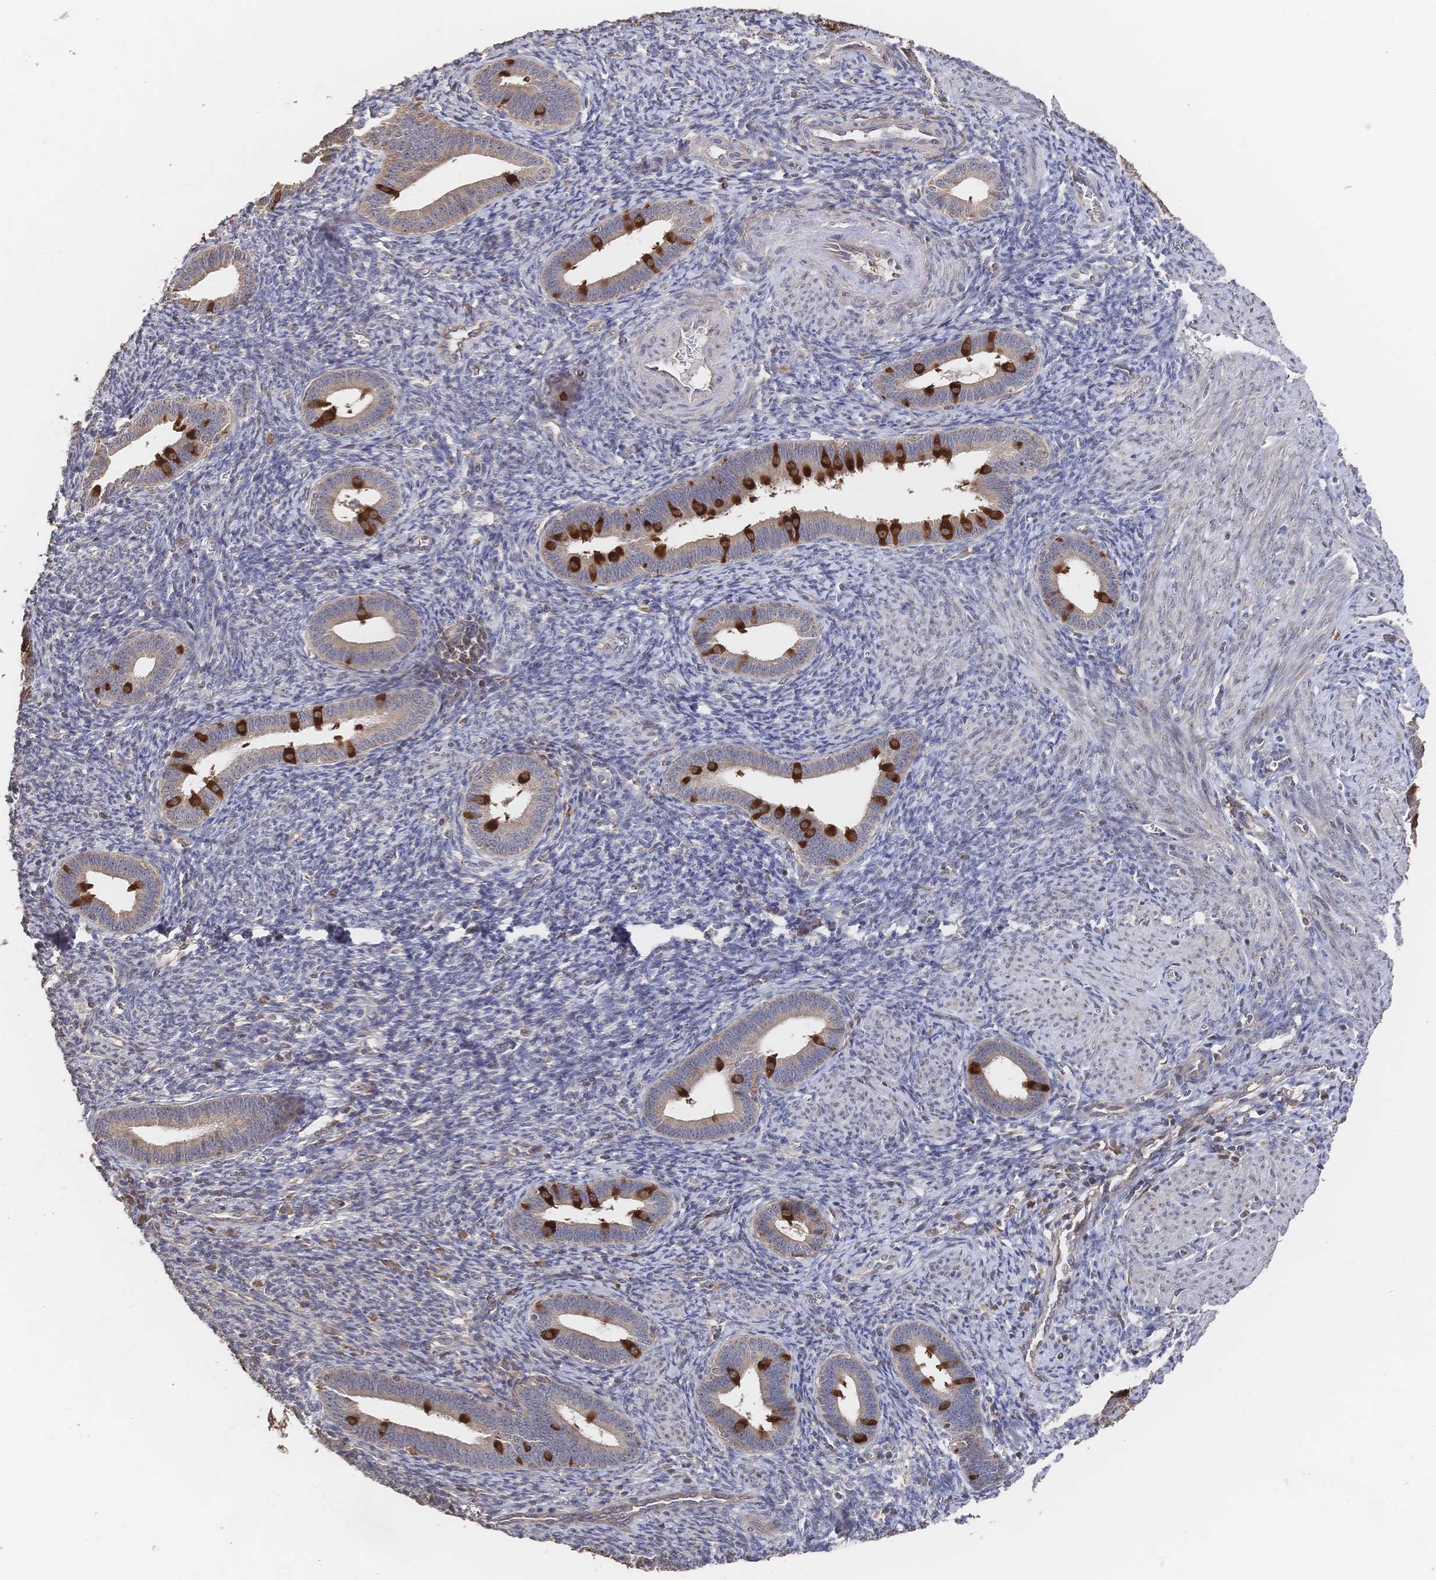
{"staining": {"intensity": "moderate", "quantity": "<25%", "location": "cytoplasmic/membranous"}, "tissue": "endometrium", "cell_type": "Cells in endometrial stroma", "image_type": "normal", "snomed": [{"axis": "morphology", "description": "Normal tissue, NOS"}, {"axis": "topography", "description": "Endometrium"}], "caption": "IHC of benign human endometrium displays low levels of moderate cytoplasmic/membranous staining in approximately <25% of cells in endometrial stroma. (Stains: DAB (3,3'-diaminobenzidine) in brown, nuclei in blue, Microscopy: brightfield microscopy at high magnification).", "gene": "DNAJA4", "patient": {"sex": "female", "age": 41}}